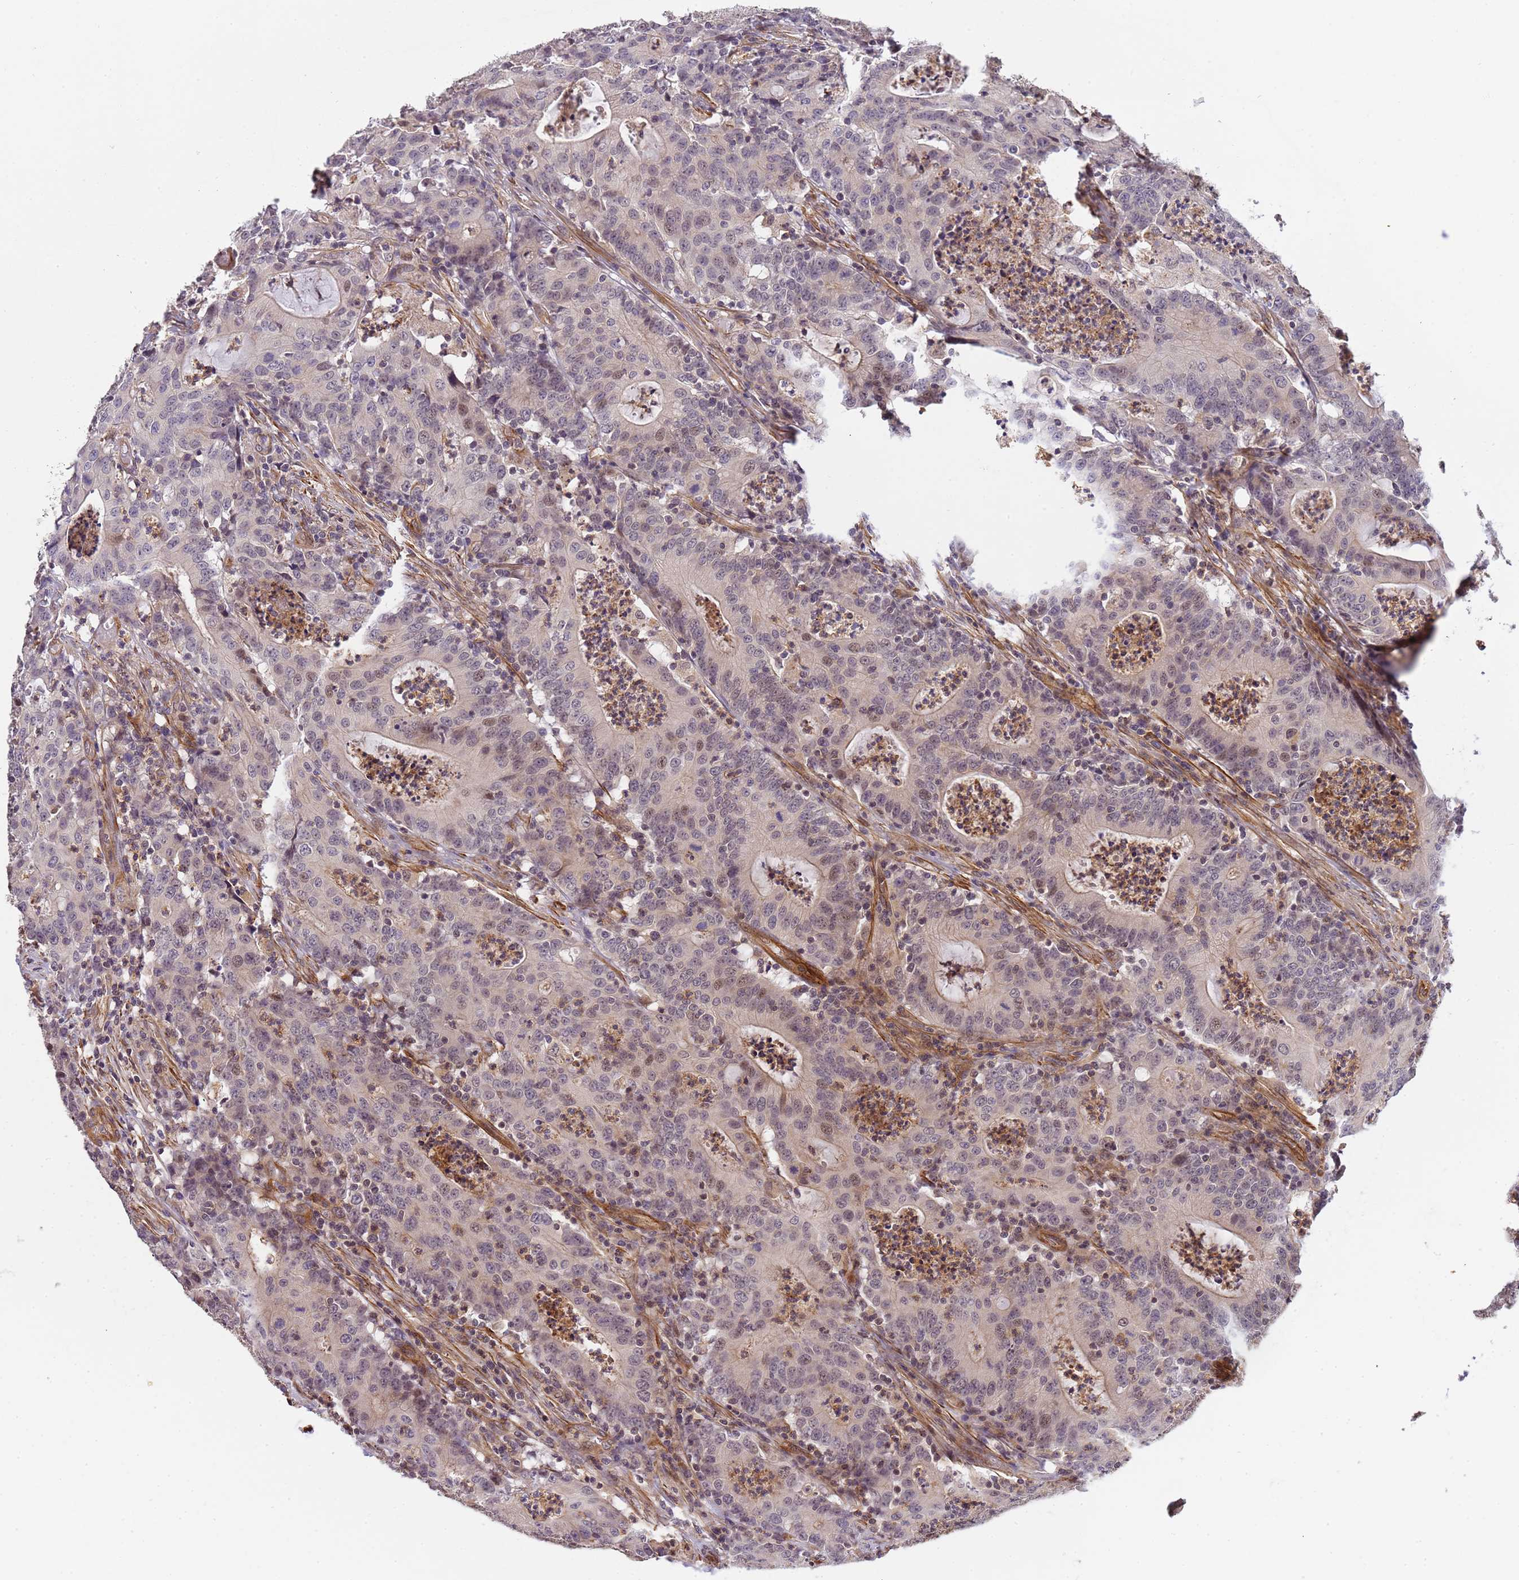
{"staining": {"intensity": "weak", "quantity": "<25%", "location": "nuclear"}, "tissue": "colorectal cancer", "cell_type": "Tumor cells", "image_type": "cancer", "snomed": [{"axis": "morphology", "description": "Adenocarcinoma, NOS"}, {"axis": "topography", "description": "Colon"}], "caption": "A photomicrograph of human adenocarcinoma (colorectal) is negative for staining in tumor cells. (Stains: DAB (3,3'-diaminobenzidine) IHC with hematoxylin counter stain, Microscopy: brightfield microscopy at high magnification).", "gene": "EMC2", "patient": {"sex": "male", "age": 83}}